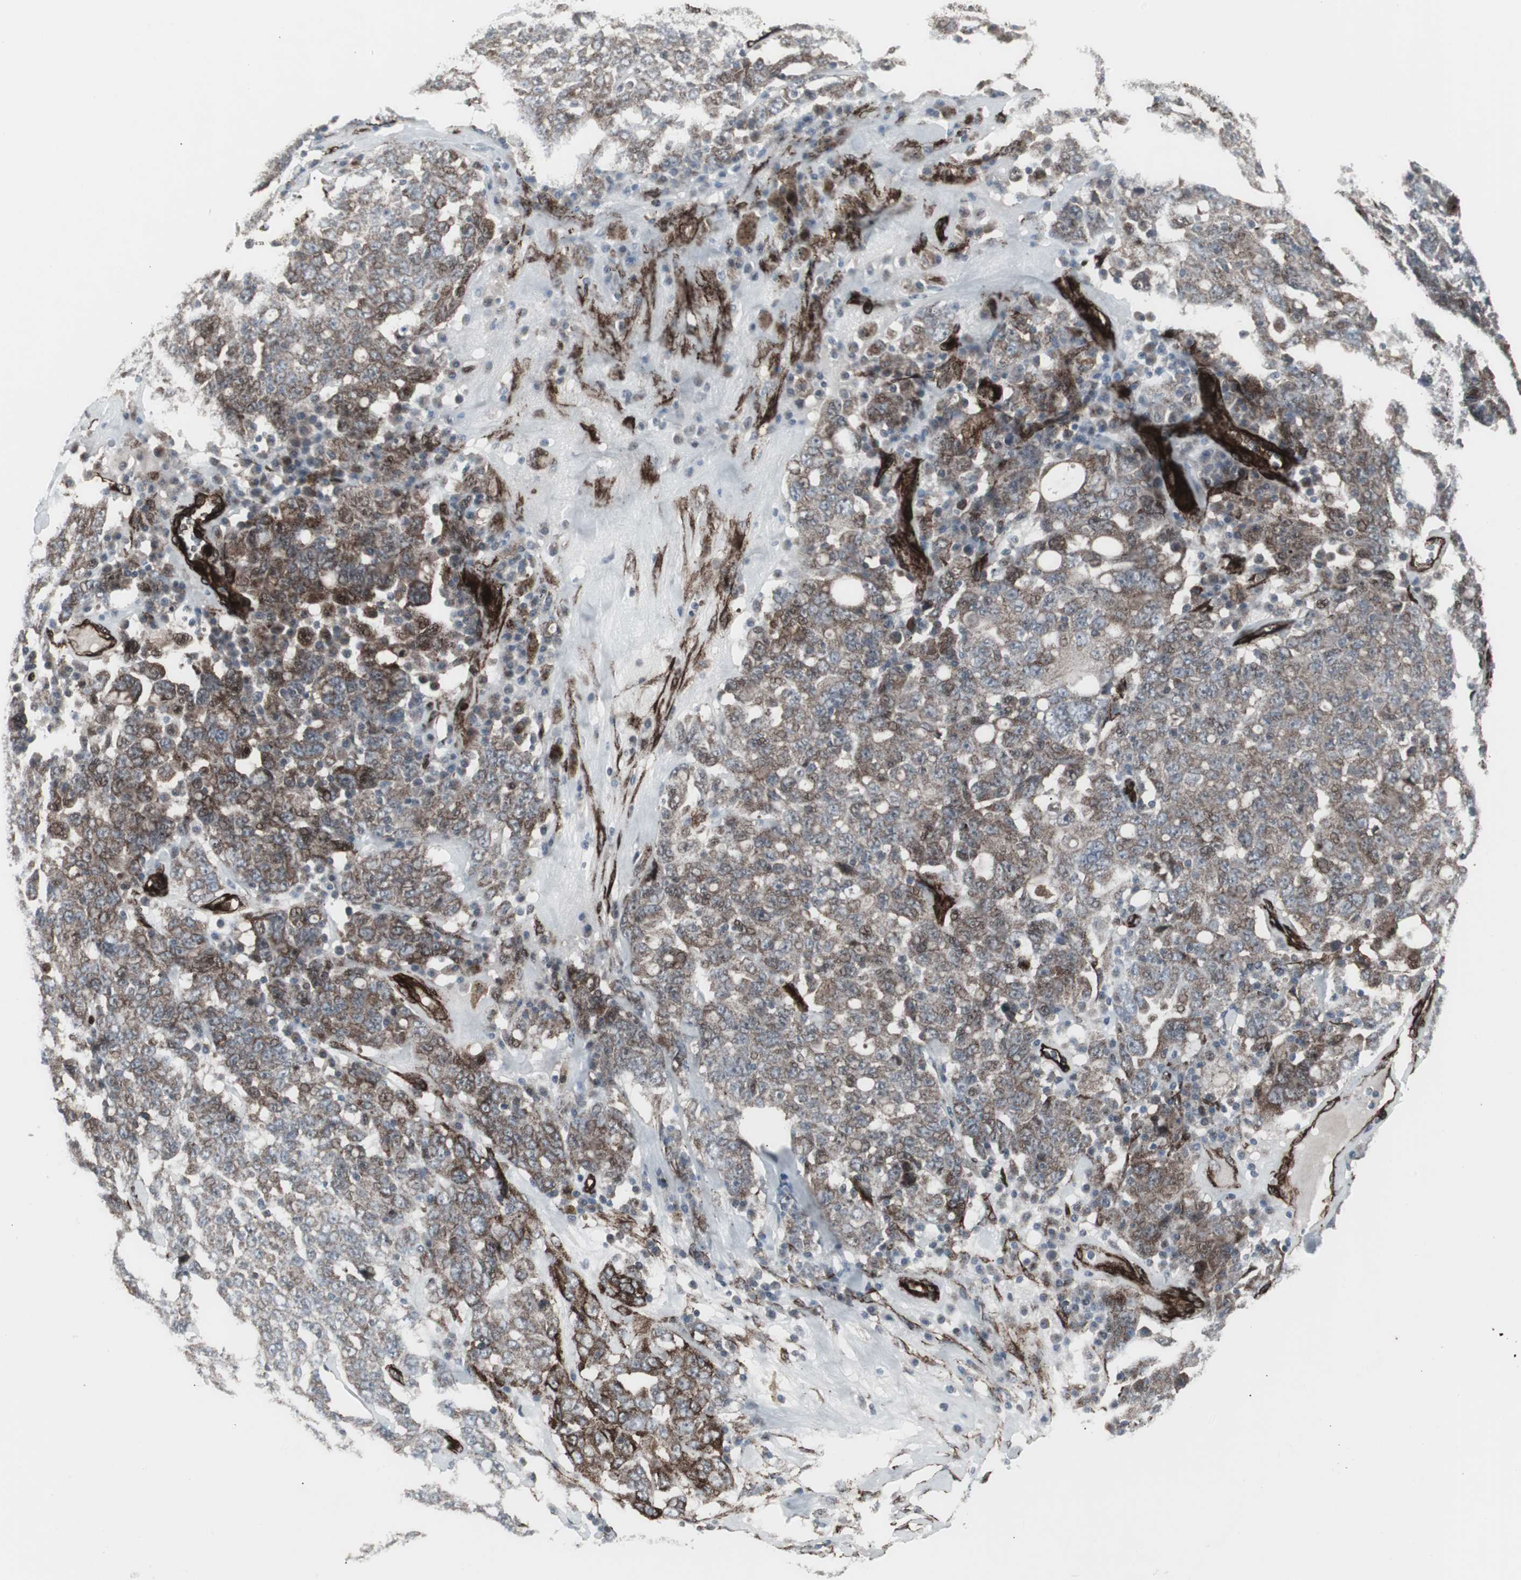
{"staining": {"intensity": "weak", "quantity": "25%-75%", "location": "cytoplasmic/membranous"}, "tissue": "ovarian cancer", "cell_type": "Tumor cells", "image_type": "cancer", "snomed": [{"axis": "morphology", "description": "Carcinoma, endometroid"}, {"axis": "topography", "description": "Ovary"}], "caption": "DAB immunohistochemical staining of human ovarian endometroid carcinoma displays weak cytoplasmic/membranous protein expression in approximately 25%-75% of tumor cells.", "gene": "PDGFA", "patient": {"sex": "female", "age": 62}}